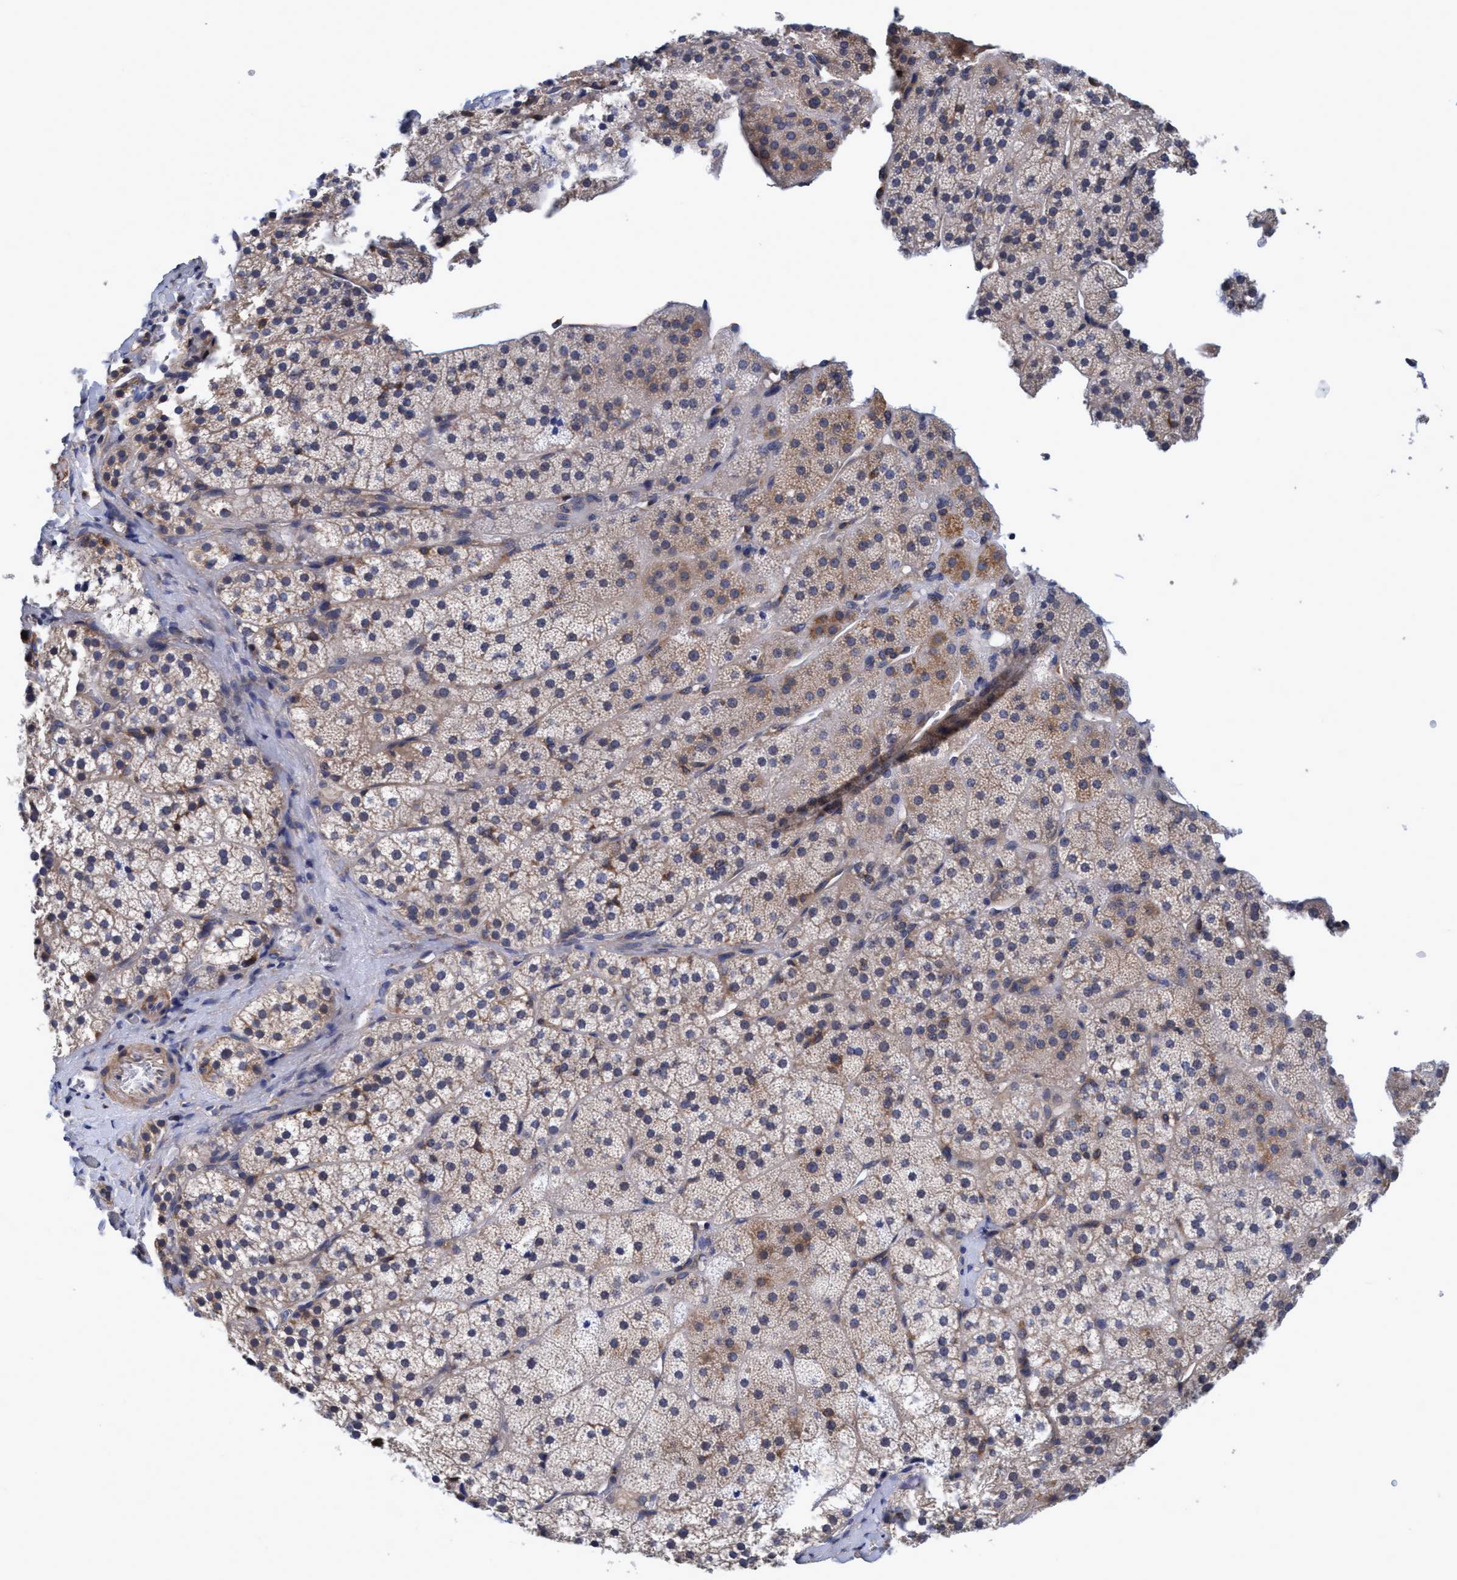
{"staining": {"intensity": "weak", "quantity": ">75%", "location": "cytoplasmic/membranous"}, "tissue": "adrenal gland", "cell_type": "Glandular cells", "image_type": "normal", "snomed": [{"axis": "morphology", "description": "Normal tissue, NOS"}, {"axis": "topography", "description": "Adrenal gland"}], "caption": "The immunohistochemical stain highlights weak cytoplasmic/membranous expression in glandular cells of benign adrenal gland. (brown staining indicates protein expression, while blue staining denotes nuclei).", "gene": "CALCOCO2", "patient": {"sex": "female", "age": 44}}